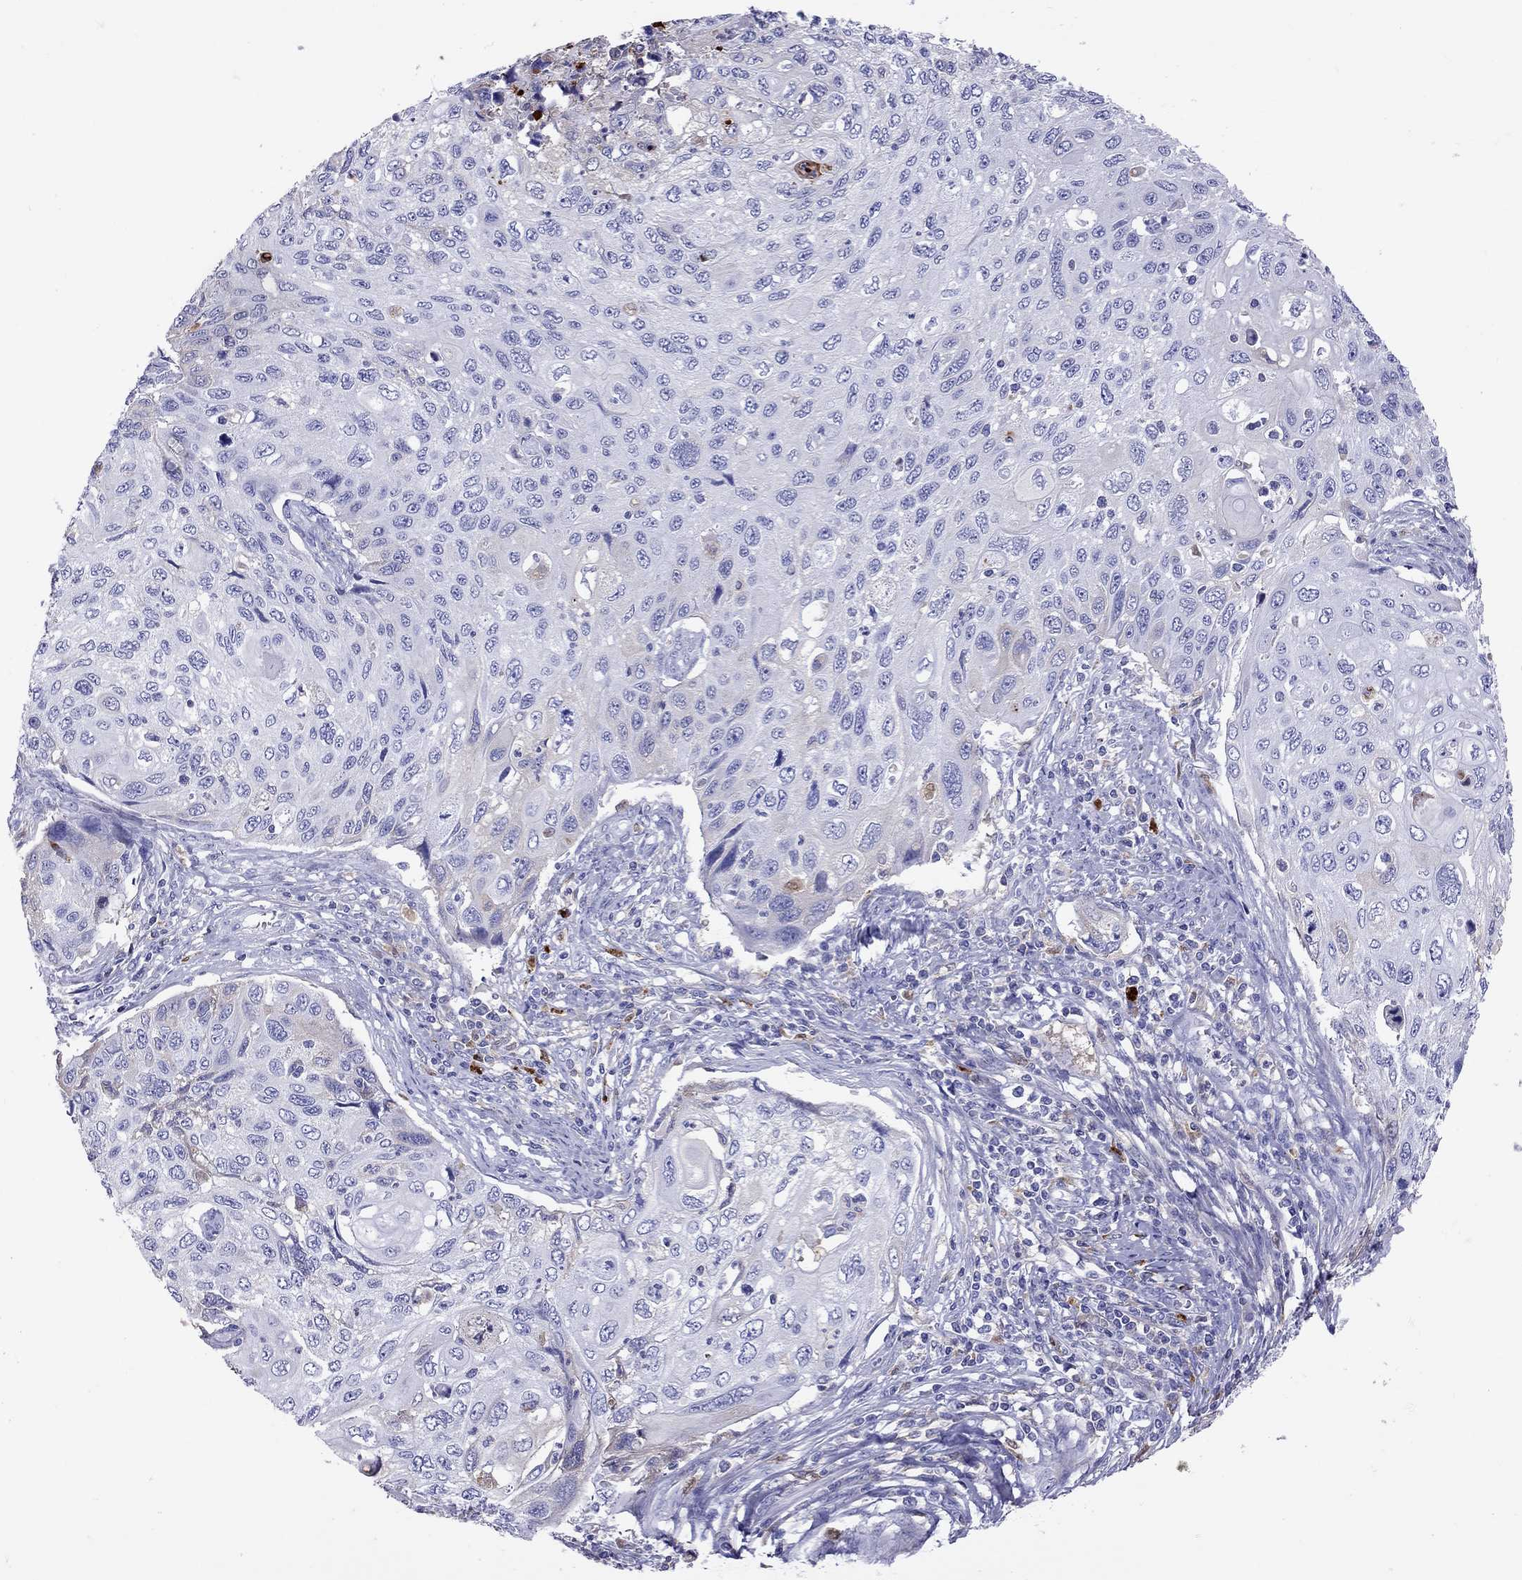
{"staining": {"intensity": "negative", "quantity": "none", "location": "none"}, "tissue": "cervical cancer", "cell_type": "Tumor cells", "image_type": "cancer", "snomed": [{"axis": "morphology", "description": "Squamous cell carcinoma, NOS"}, {"axis": "topography", "description": "Cervix"}], "caption": "An IHC histopathology image of cervical cancer (squamous cell carcinoma) is shown. There is no staining in tumor cells of cervical cancer (squamous cell carcinoma).", "gene": "SERPINA3", "patient": {"sex": "female", "age": 70}}